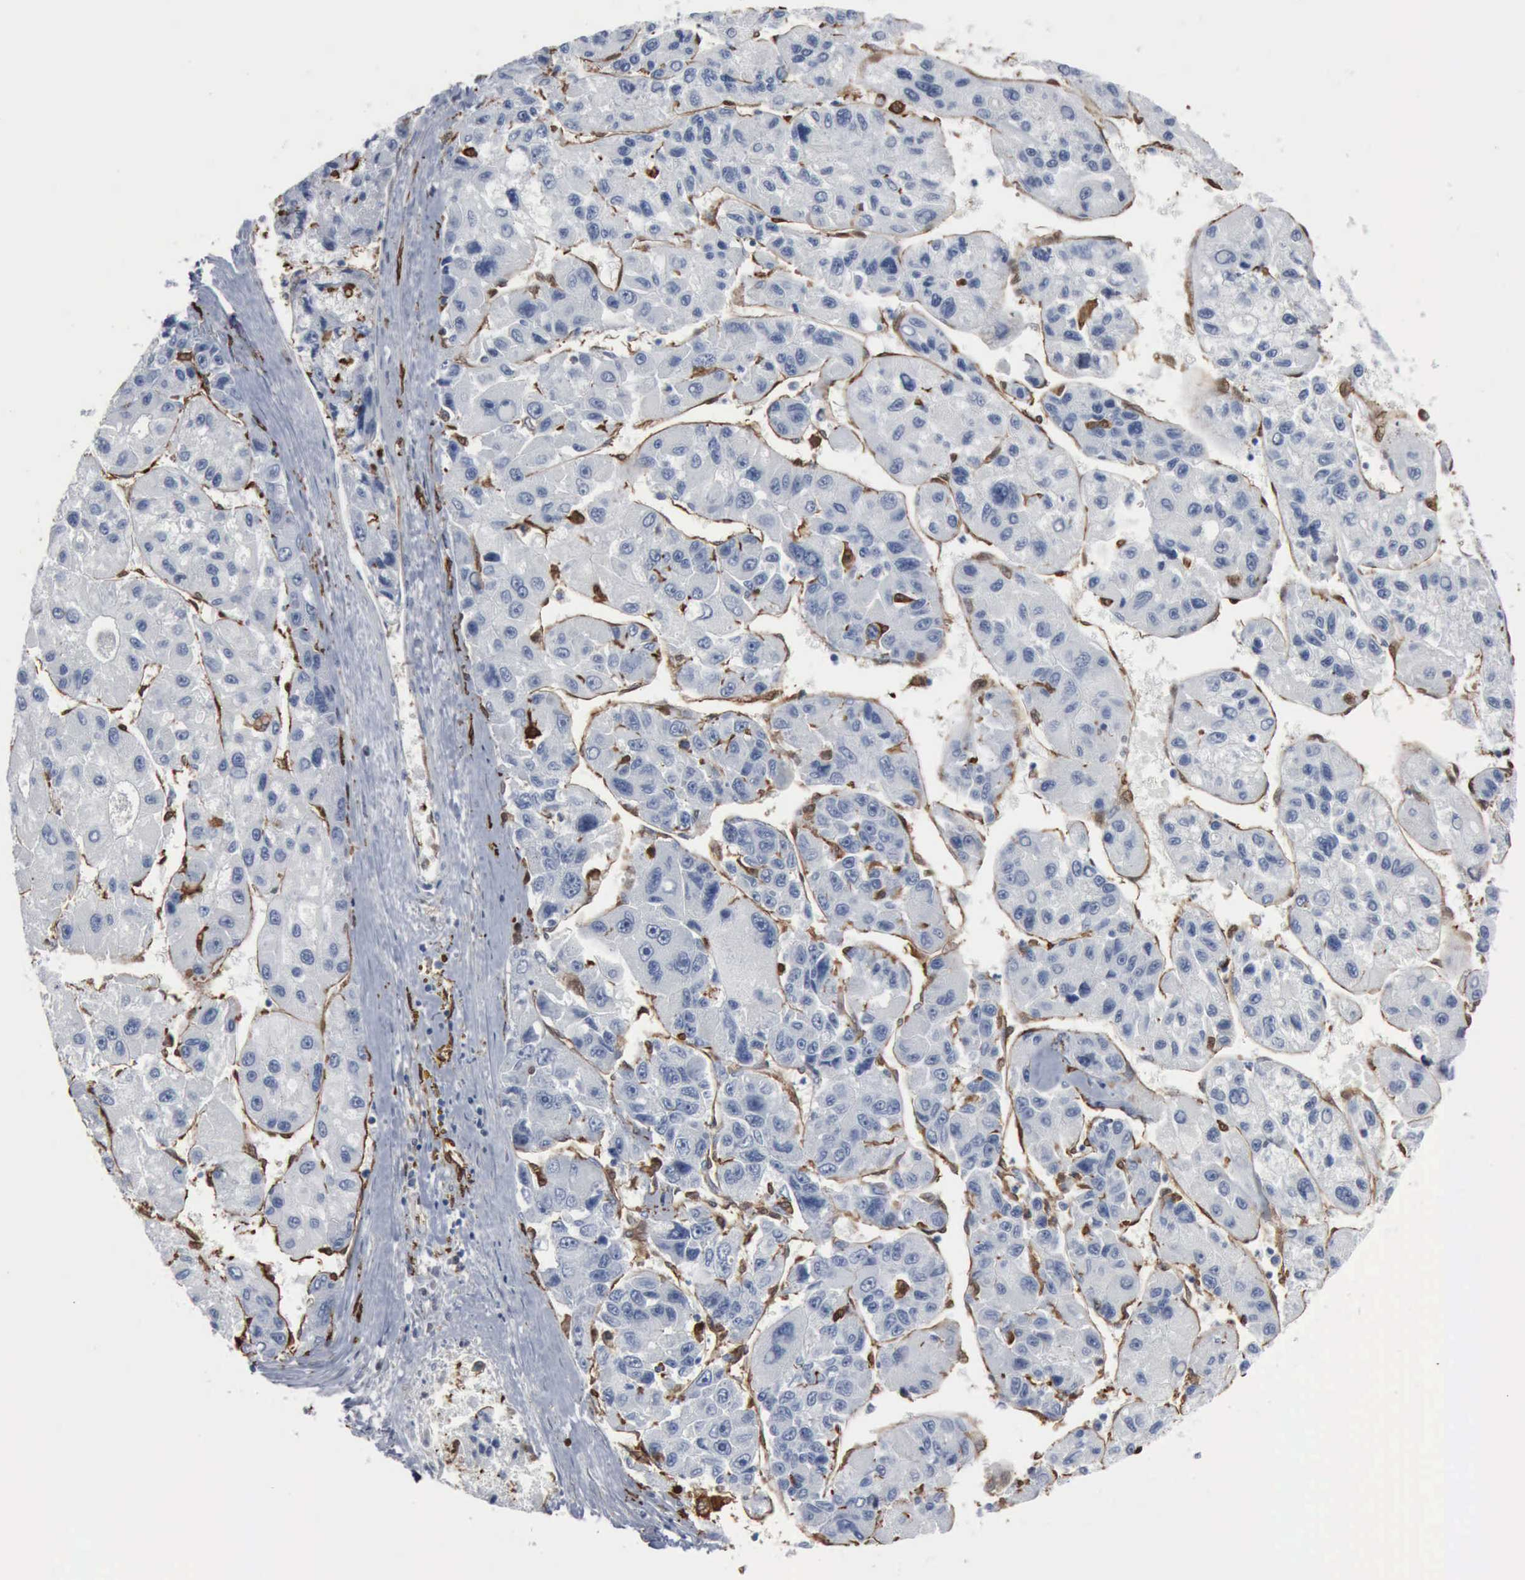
{"staining": {"intensity": "negative", "quantity": "none", "location": "none"}, "tissue": "liver cancer", "cell_type": "Tumor cells", "image_type": "cancer", "snomed": [{"axis": "morphology", "description": "Carcinoma, Hepatocellular, NOS"}, {"axis": "topography", "description": "Liver"}], "caption": "The image reveals no significant staining in tumor cells of liver hepatocellular carcinoma. (DAB immunohistochemistry with hematoxylin counter stain).", "gene": "FSCN1", "patient": {"sex": "male", "age": 64}}